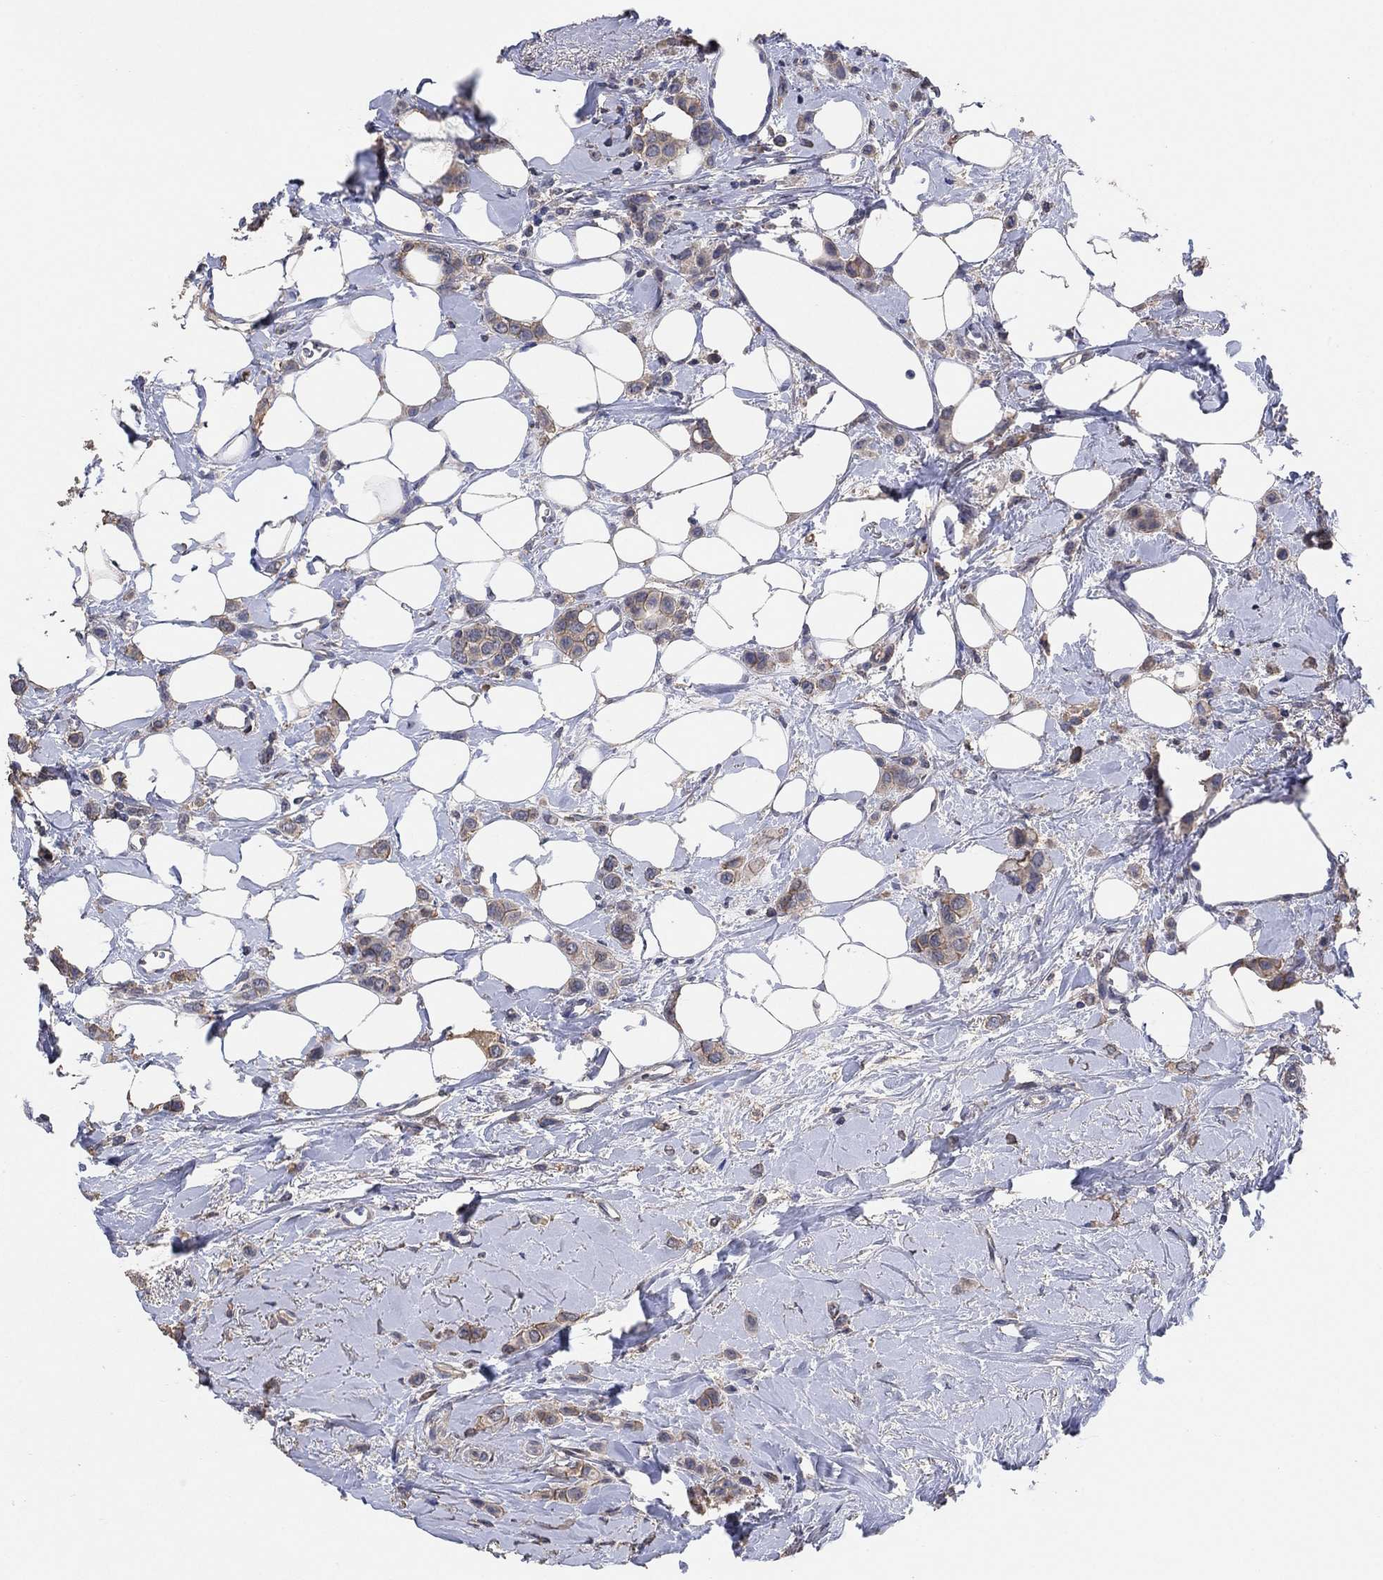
{"staining": {"intensity": "weak", "quantity": "25%-75%", "location": "cytoplasmic/membranous"}, "tissue": "breast cancer", "cell_type": "Tumor cells", "image_type": "cancer", "snomed": [{"axis": "morphology", "description": "Lobular carcinoma"}, {"axis": "topography", "description": "Breast"}], "caption": "High-power microscopy captured an immunohistochemistry micrograph of breast cancer, revealing weak cytoplasmic/membranous staining in about 25%-75% of tumor cells. (Brightfield microscopy of DAB IHC at high magnification).", "gene": "KLK5", "patient": {"sex": "female", "age": 66}}